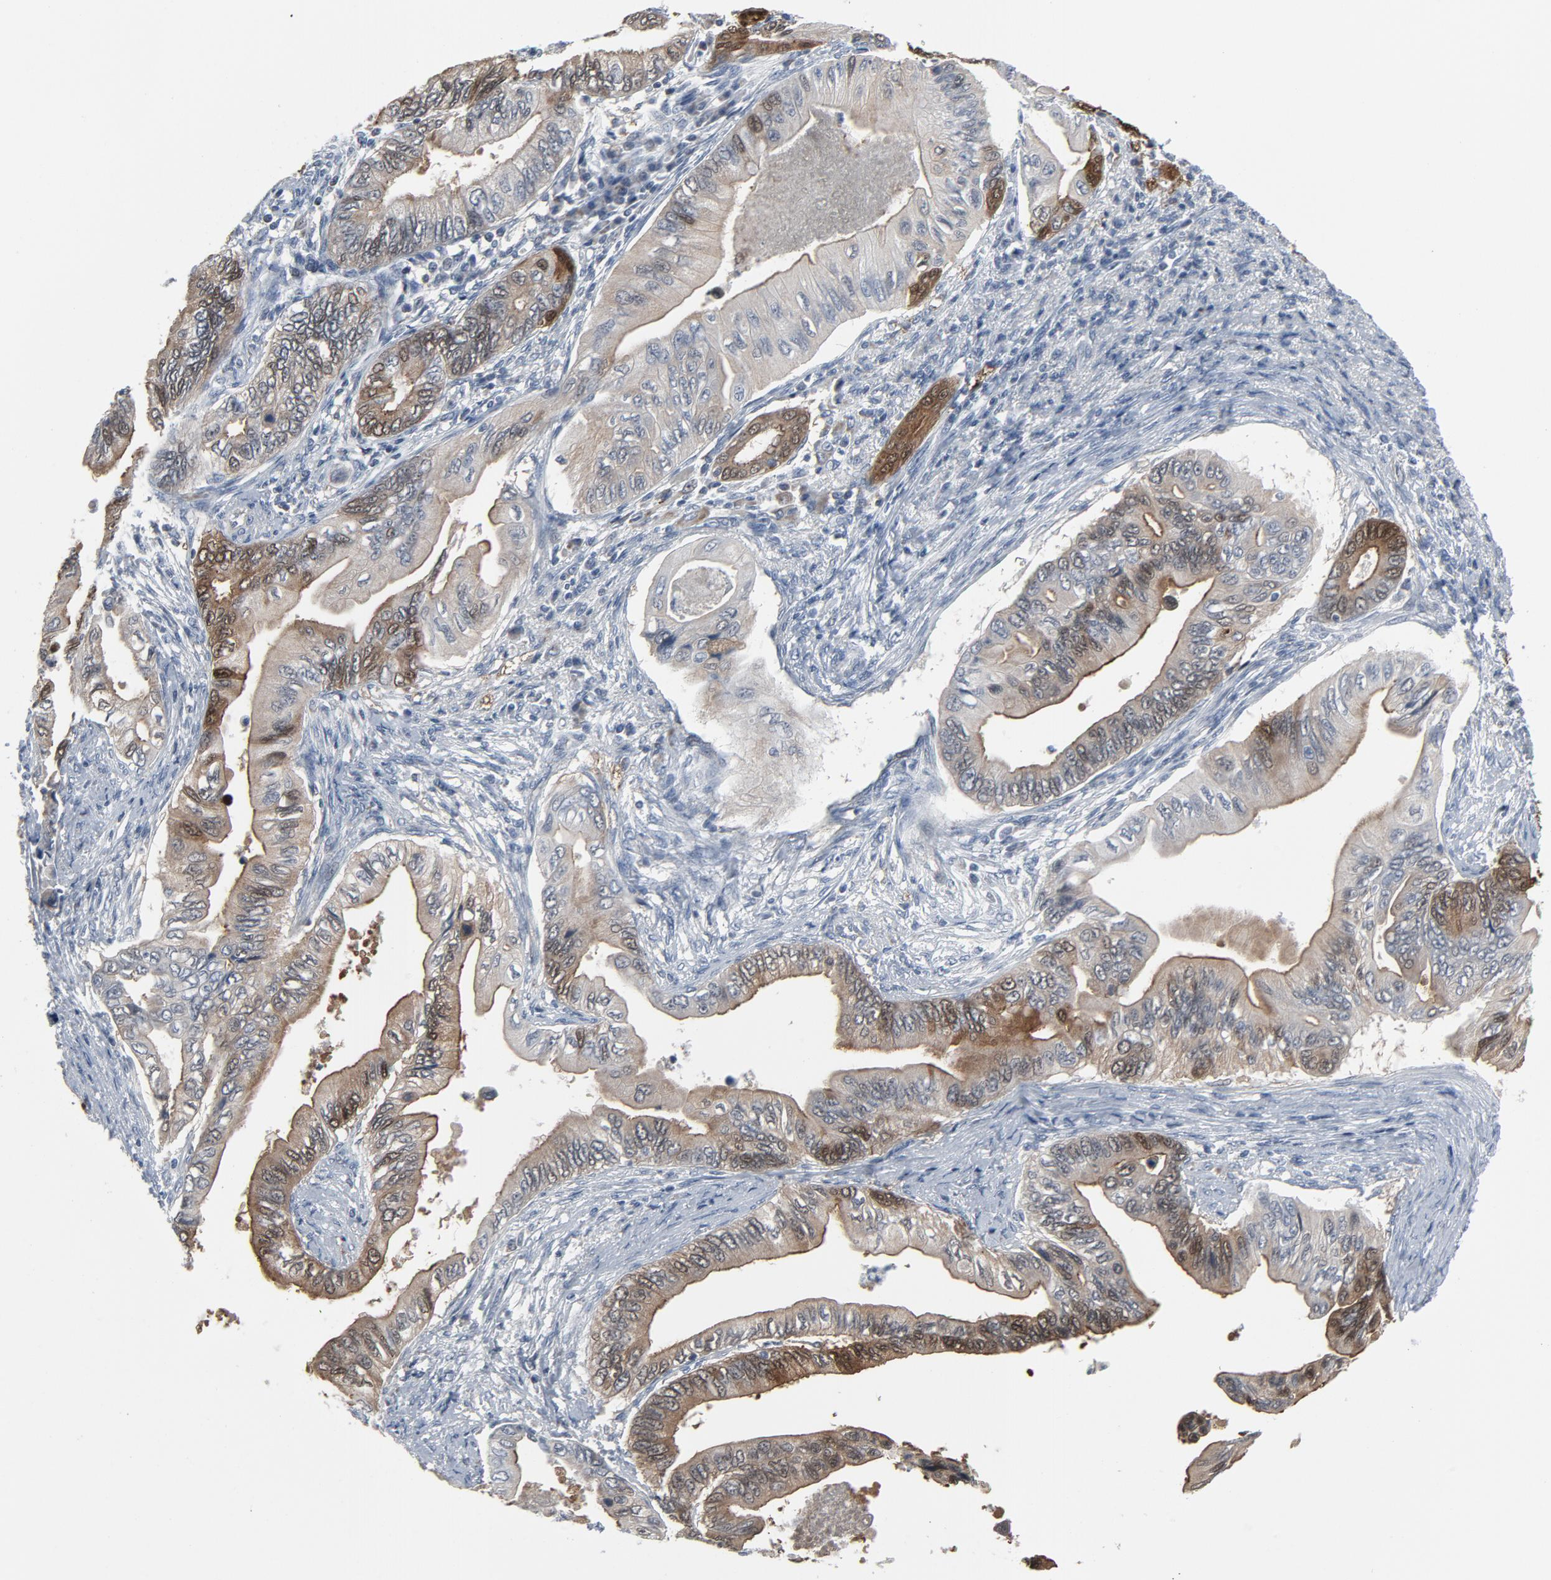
{"staining": {"intensity": "moderate", "quantity": "25%-75%", "location": "cytoplasmic/membranous,nuclear"}, "tissue": "pancreatic cancer", "cell_type": "Tumor cells", "image_type": "cancer", "snomed": [{"axis": "morphology", "description": "Adenocarcinoma, NOS"}, {"axis": "topography", "description": "Pancreas"}], "caption": "A medium amount of moderate cytoplasmic/membranous and nuclear positivity is appreciated in approximately 25%-75% of tumor cells in adenocarcinoma (pancreatic) tissue.", "gene": "GPX2", "patient": {"sex": "female", "age": 66}}